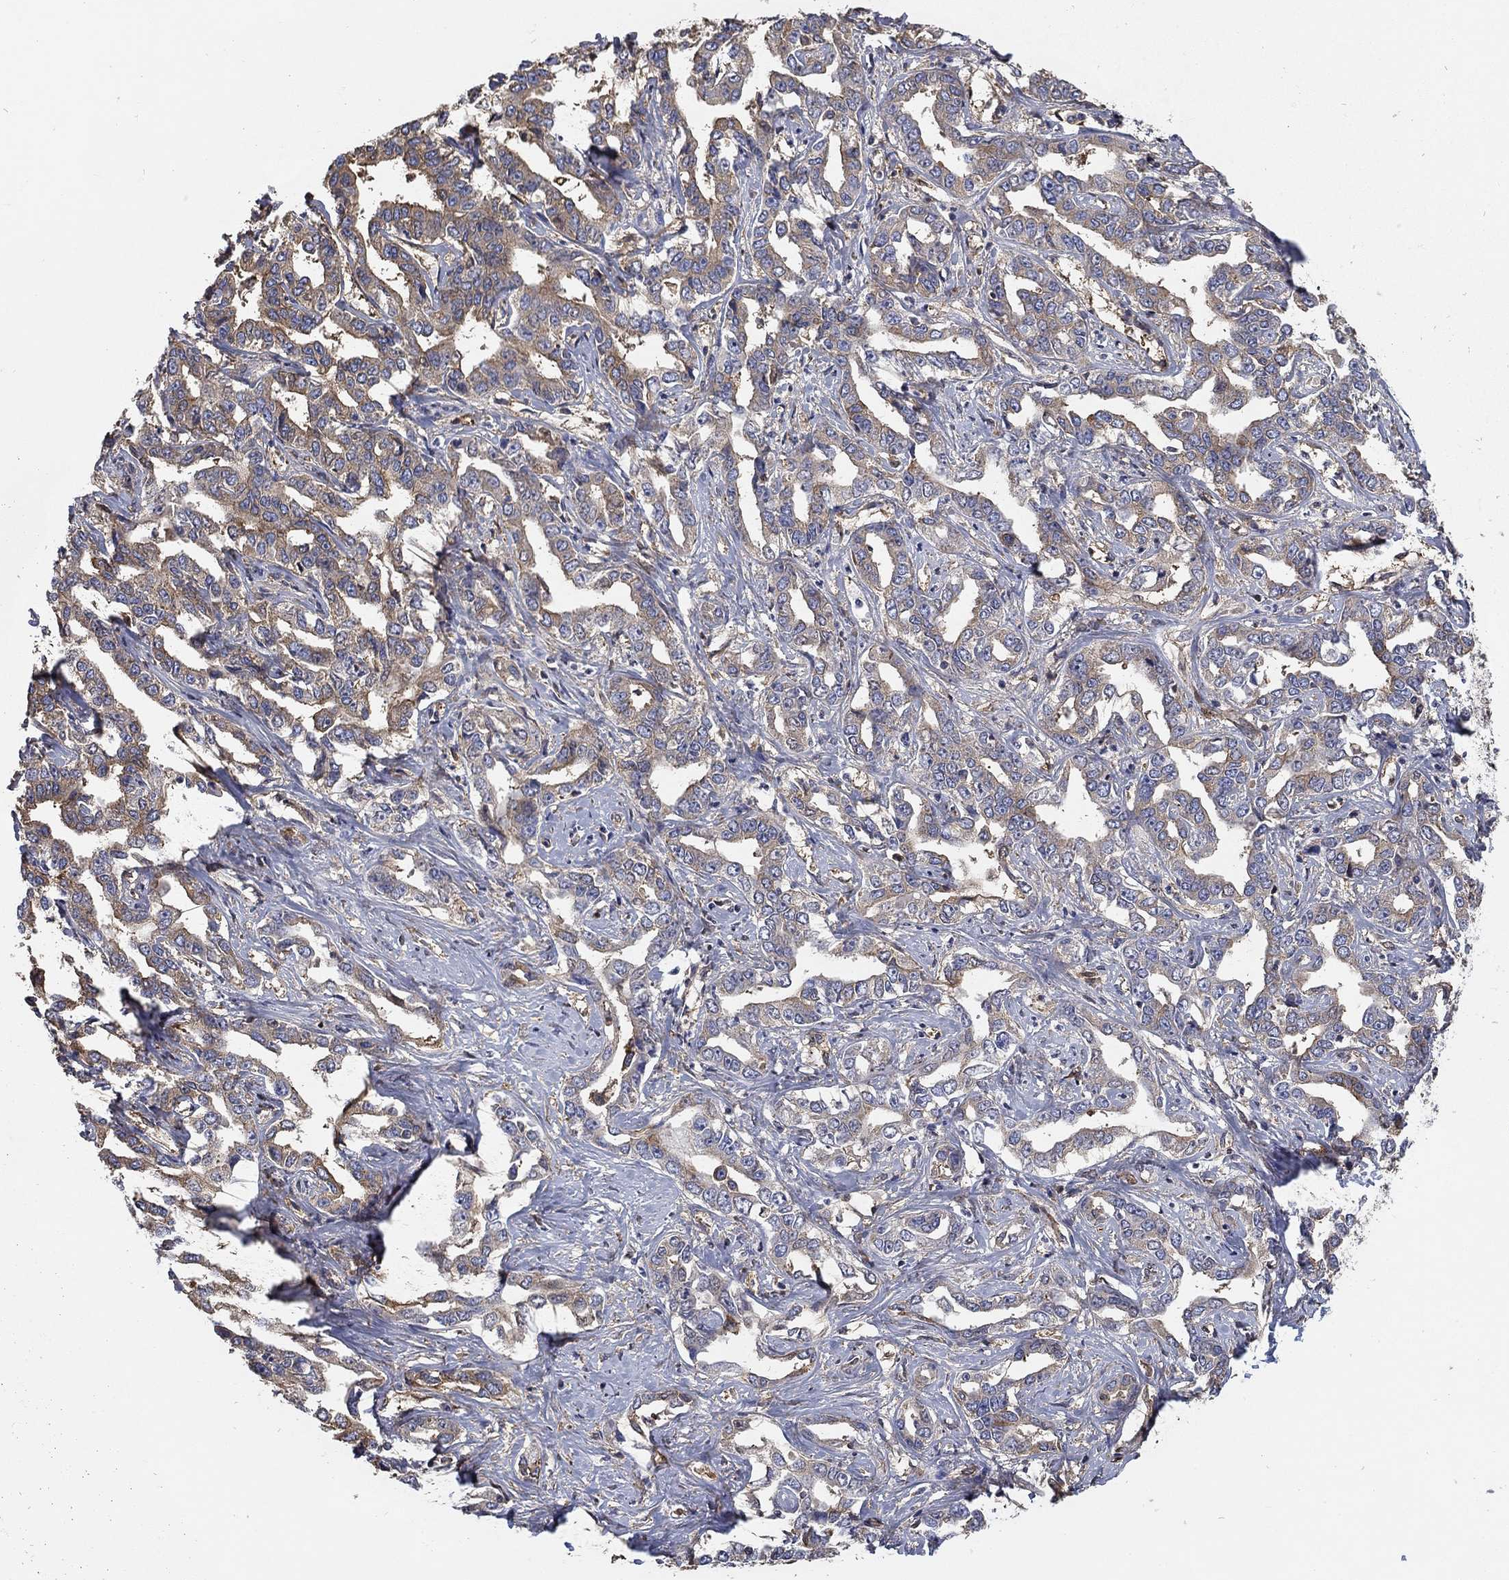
{"staining": {"intensity": "weak", "quantity": ">75%", "location": "cytoplasmic/membranous"}, "tissue": "liver cancer", "cell_type": "Tumor cells", "image_type": "cancer", "snomed": [{"axis": "morphology", "description": "Cholangiocarcinoma"}, {"axis": "topography", "description": "Liver"}], "caption": "Immunohistochemical staining of cholangiocarcinoma (liver) exhibits weak cytoplasmic/membranous protein staining in about >75% of tumor cells.", "gene": "DPYSL2", "patient": {"sex": "male", "age": 59}}